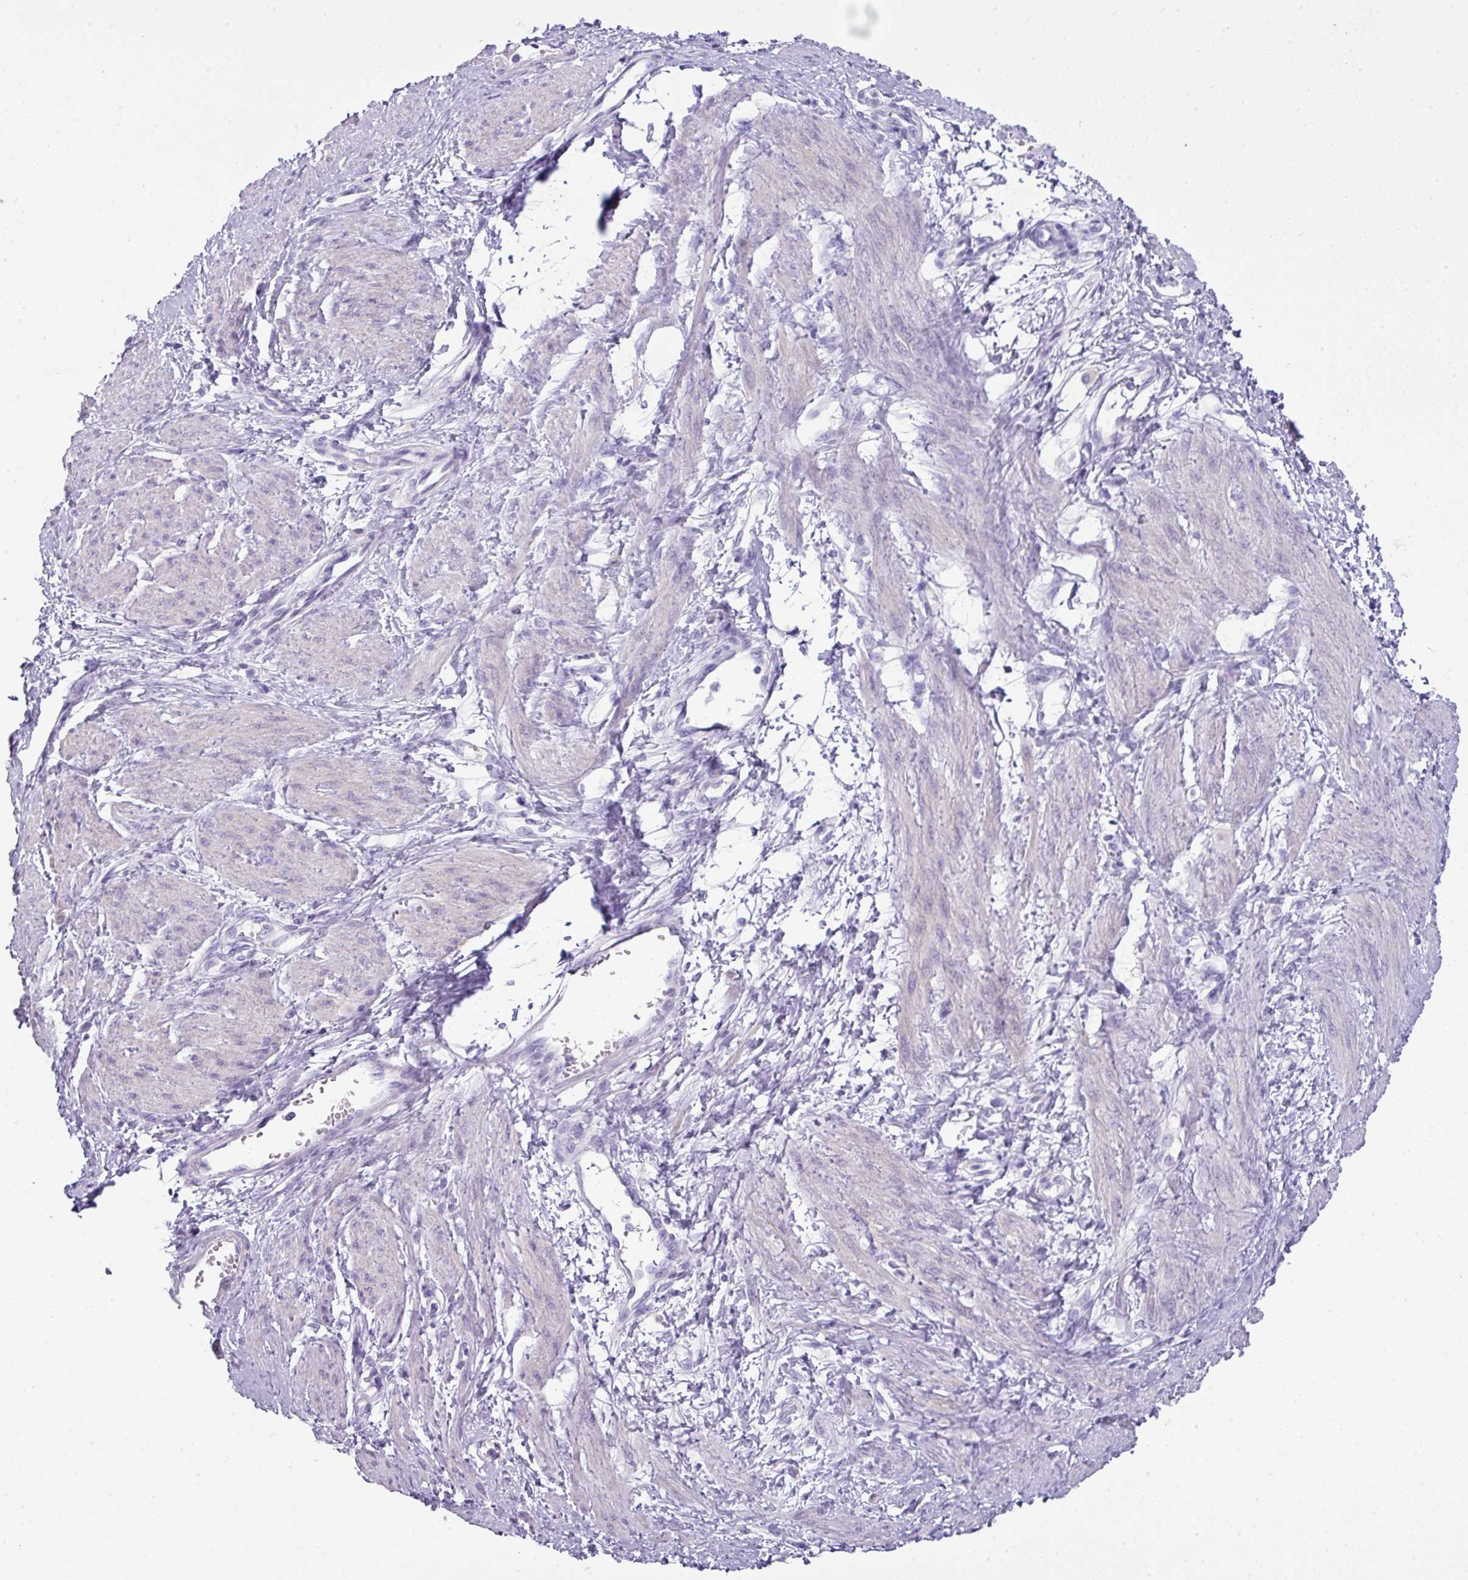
{"staining": {"intensity": "negative", "quantity": "none", "location": "none"}, "tissue": "smooth muscle", "cell_type": "Smooth muscle cells", "image_type": "normal", "snomed": [{"axis": "morphology", "description": "Normal tissue, NOS"}, {"axis": "topography", "description": "Smooth muscle"}, {"axis": "topography", "description": "Uterus"}], "caption": "High power microscopy image of an immunohistochemistry (IHC) micrograph of unremarkable smooth muscle, revealing no significant expression in smooth muscle cells.", "gene": "GSTA1", "patient": {"sex": "female", "age": 39}}